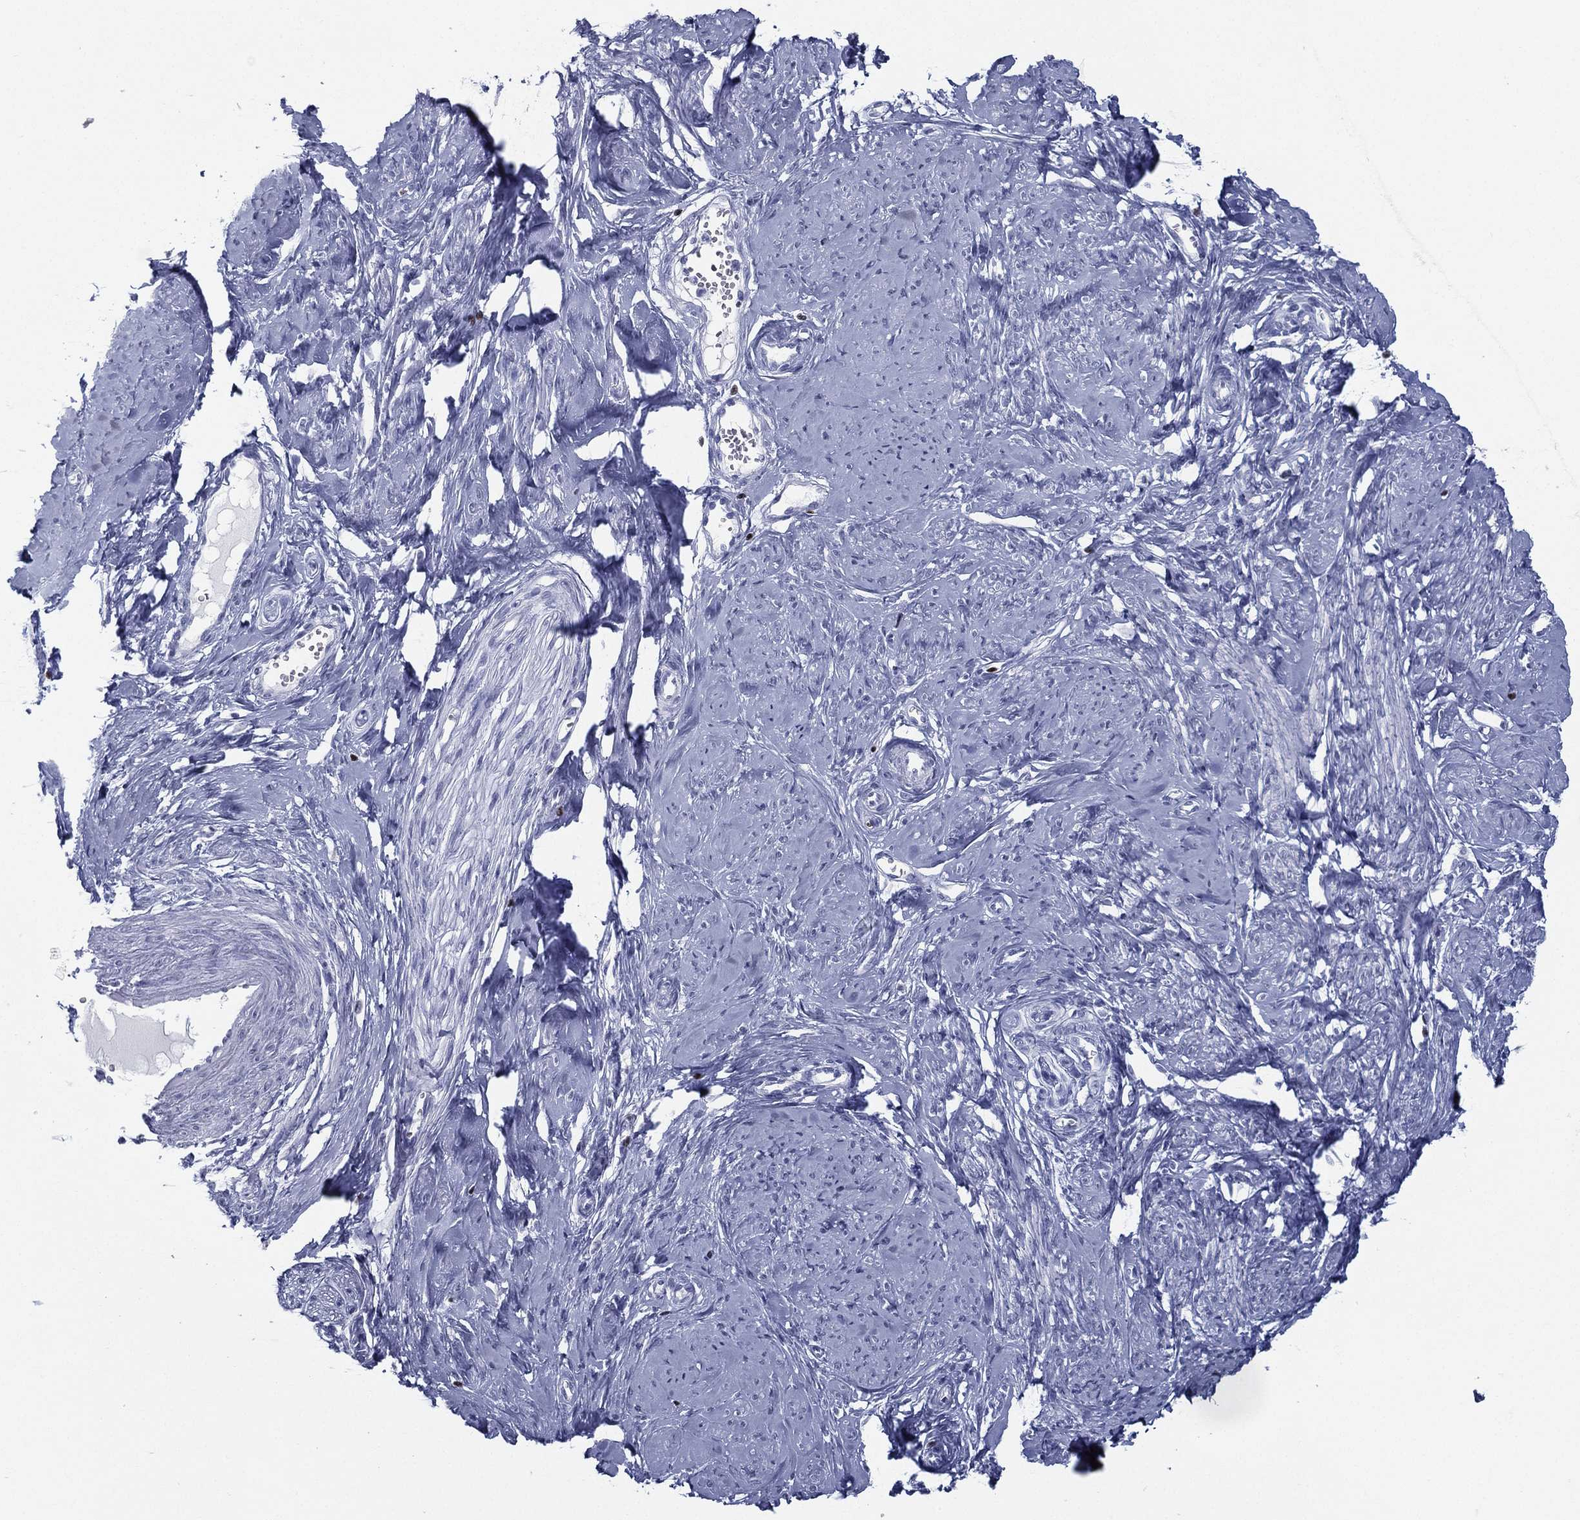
{"staining": {"intensity": "negative", "quantity": "none", "location": "none"}, "tissue": "smooth muscle", "cell_type": "Smooth muscle cells", "image_type": "normal", "snomed": [{"axis": "morphology", "description": "Normal tissue, NOS"}, {"axis": "topography", "description": "Smooth muscle"}], "caption": "Immunohistochemistry (IHC) of normal smooth muscle shows no staining in smooth muscle cells.", "gene": "PYHIN1", "patient": {"sex": "female", "age": 48}}